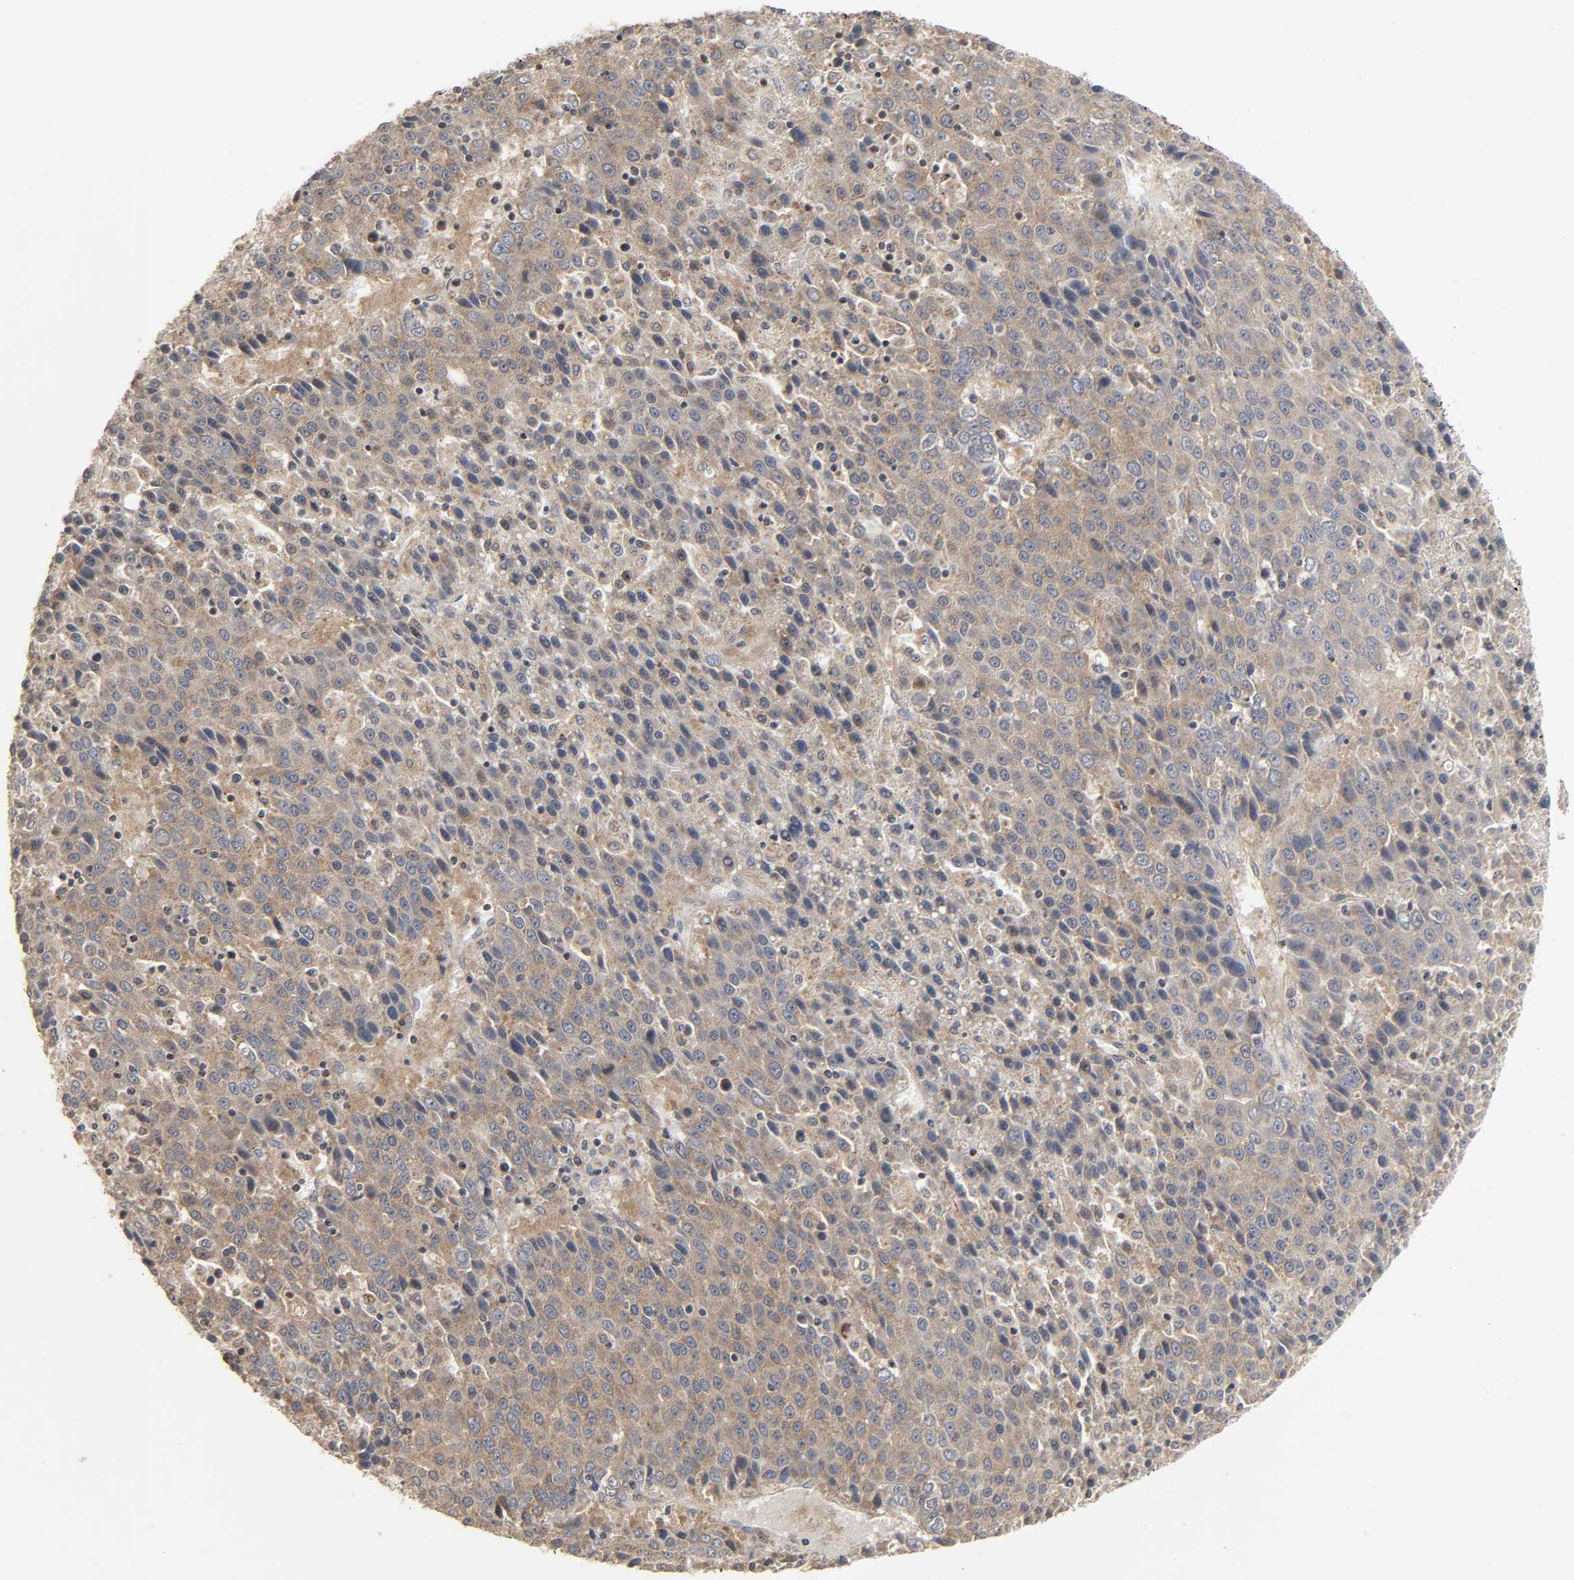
{"staining": {"intensity": "weak", "quantity": ">75%", "location": "cytoplasmic/membranous"}, "tissue": "liver cancer", "cell_type": "Tumor cells", "image_type": "cancer", "snomed": [{"axis": "morphology", "description": "Carcinoma, Hepatocellular, NOS"}, {"axis": "topography", "description": "Liver"}], "caption": "Protein expression analysis of liver hepatocellular carcinoma shows weak cytoplasmic/membranous positivity in approximately >75% of tumor cells.", "gene": "CLEC4E", "patient": {"sex": "female", "age": 53}}